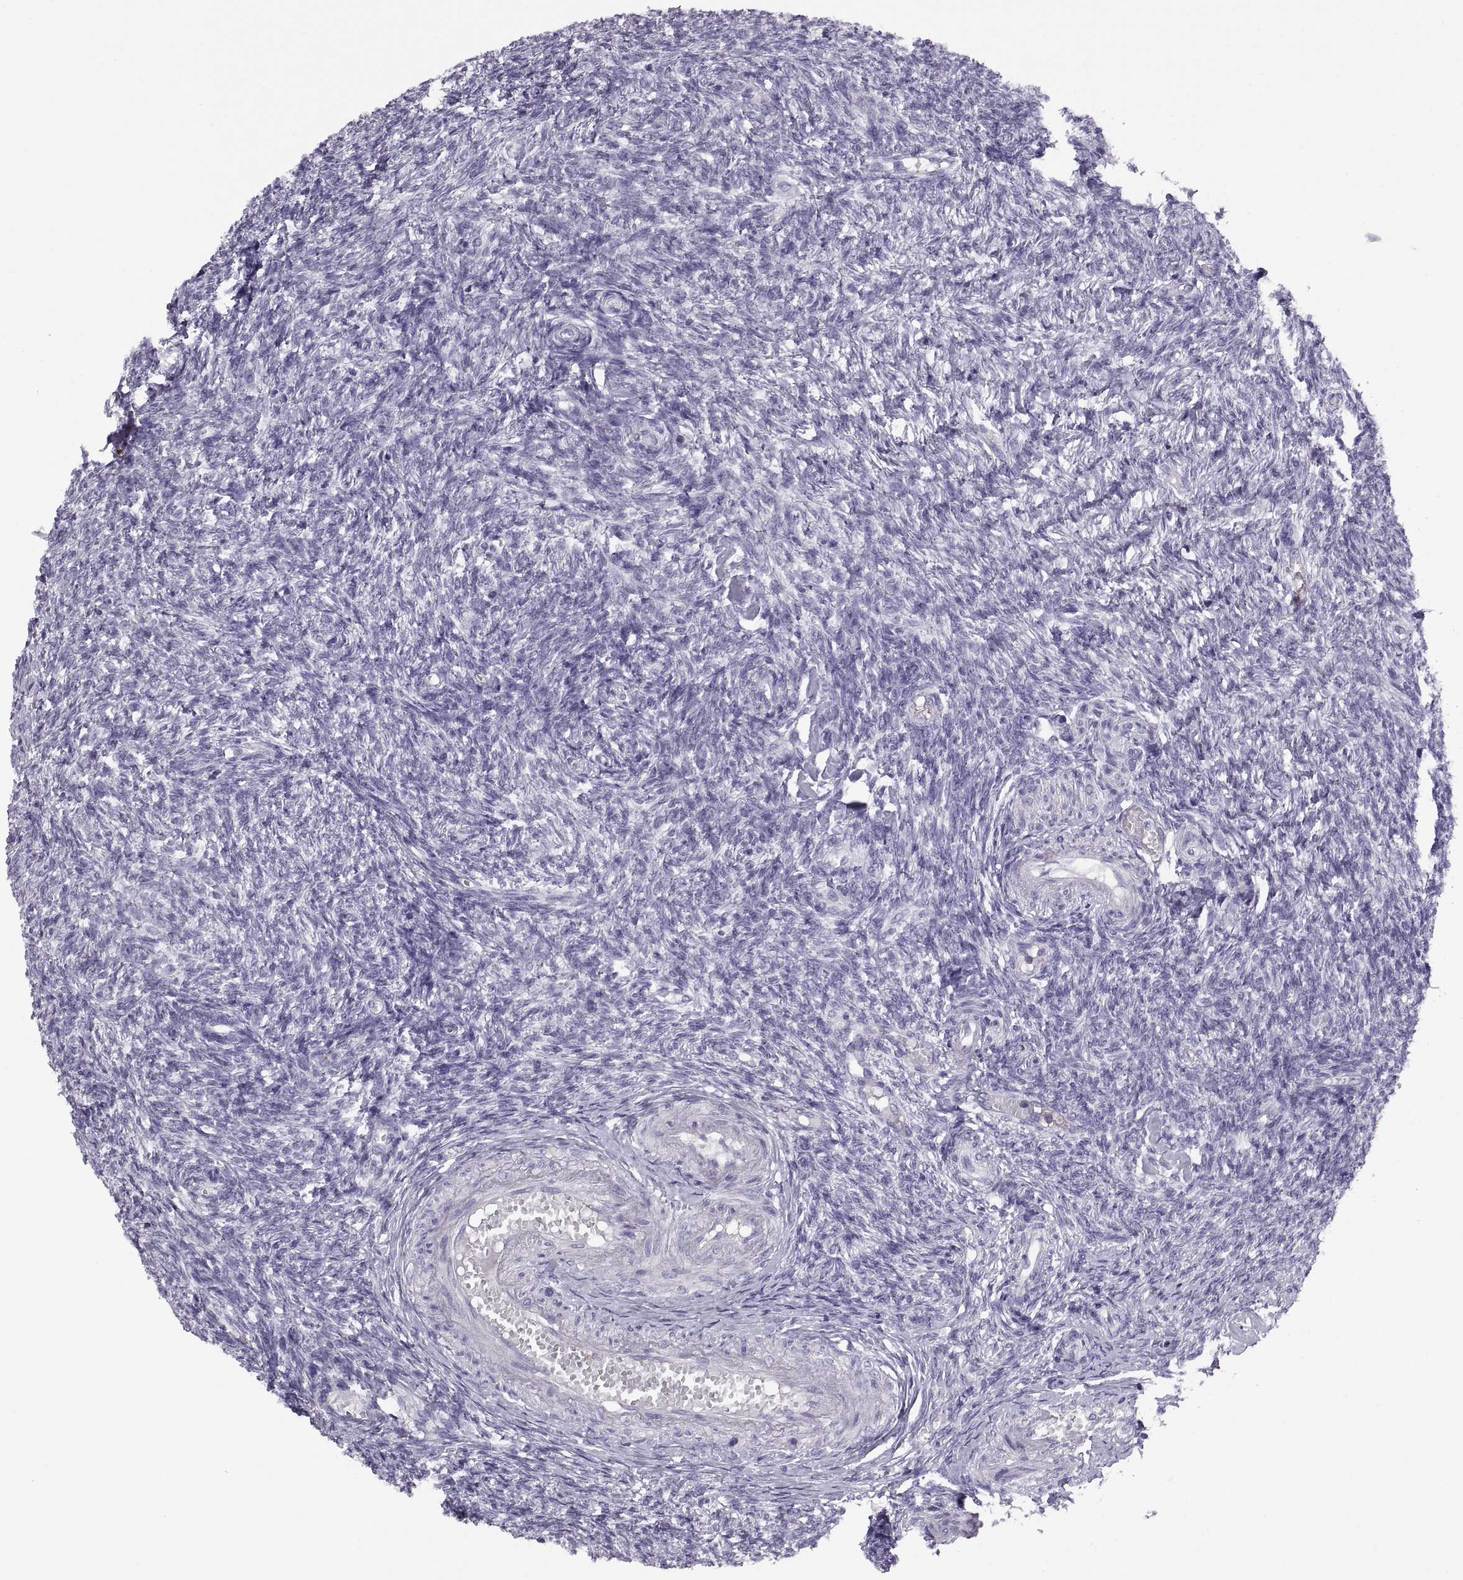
{"staining": {"intensity": "negative", "quantity": "none", "location": "none"}, "tissue": "ovary", "cell_type": "Follicle cells", "image_type": "normal", "snomed": [{"axis": "morphology", "description": "Normal tissue, NOS"}, {"axis": "topography", "description": "Ovary"}], "caption": "High power microscopy micrograph of an immunohistochemistry (IHC) histopathology image of normal ovary, revealing no significant positivity in follicle cells. (DAB immunohistochemistry (IHC), high magnification).", "gene": "TTC21A", "patient": {"sex": "female", "age": 43}}